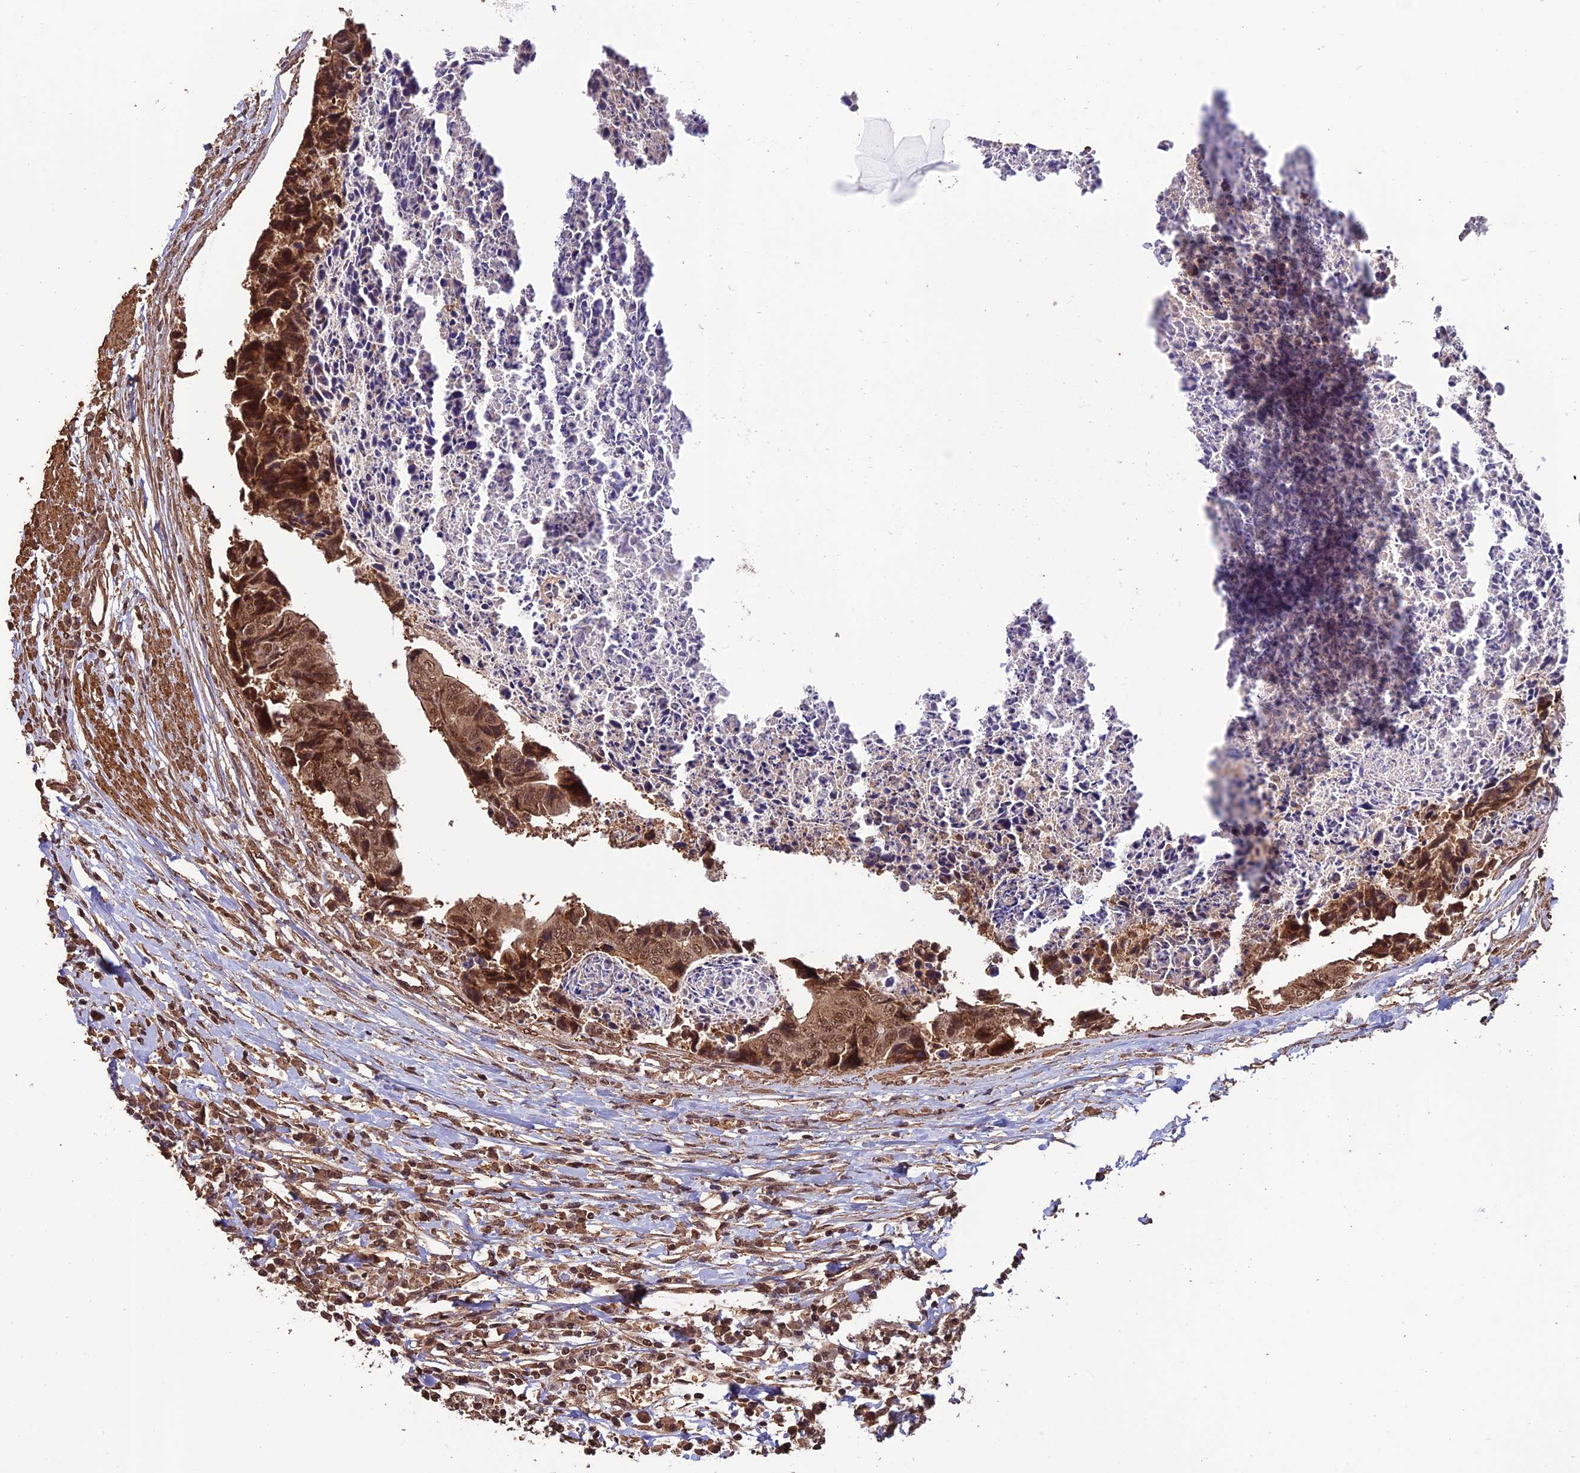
{"staining": {"intensity": "moderate", "quantity": ">75%", "location": "cytoplasmic/membranous,nuclear"}, "tissue": "colorectal cancer", "cell_type": "Tumor cells", "image_type": "cancer", "snomed": [{"axis": "morphology", "description": "Adenocarcinoma, NOS"}, {"axis": "topography", "description": "Rectum"}], "caption": "The photomicrograph shows staining of colorectal adenocarcinoma, revealing moderate cytoplasmic/membranous and nuclear protein positivity (brown color) within tumor cells. (brown staining indicates protein expression, while blue staining denotes nuclei).", "gene": "CABIN1", "patient": {"sex": "male", "age": 84}}